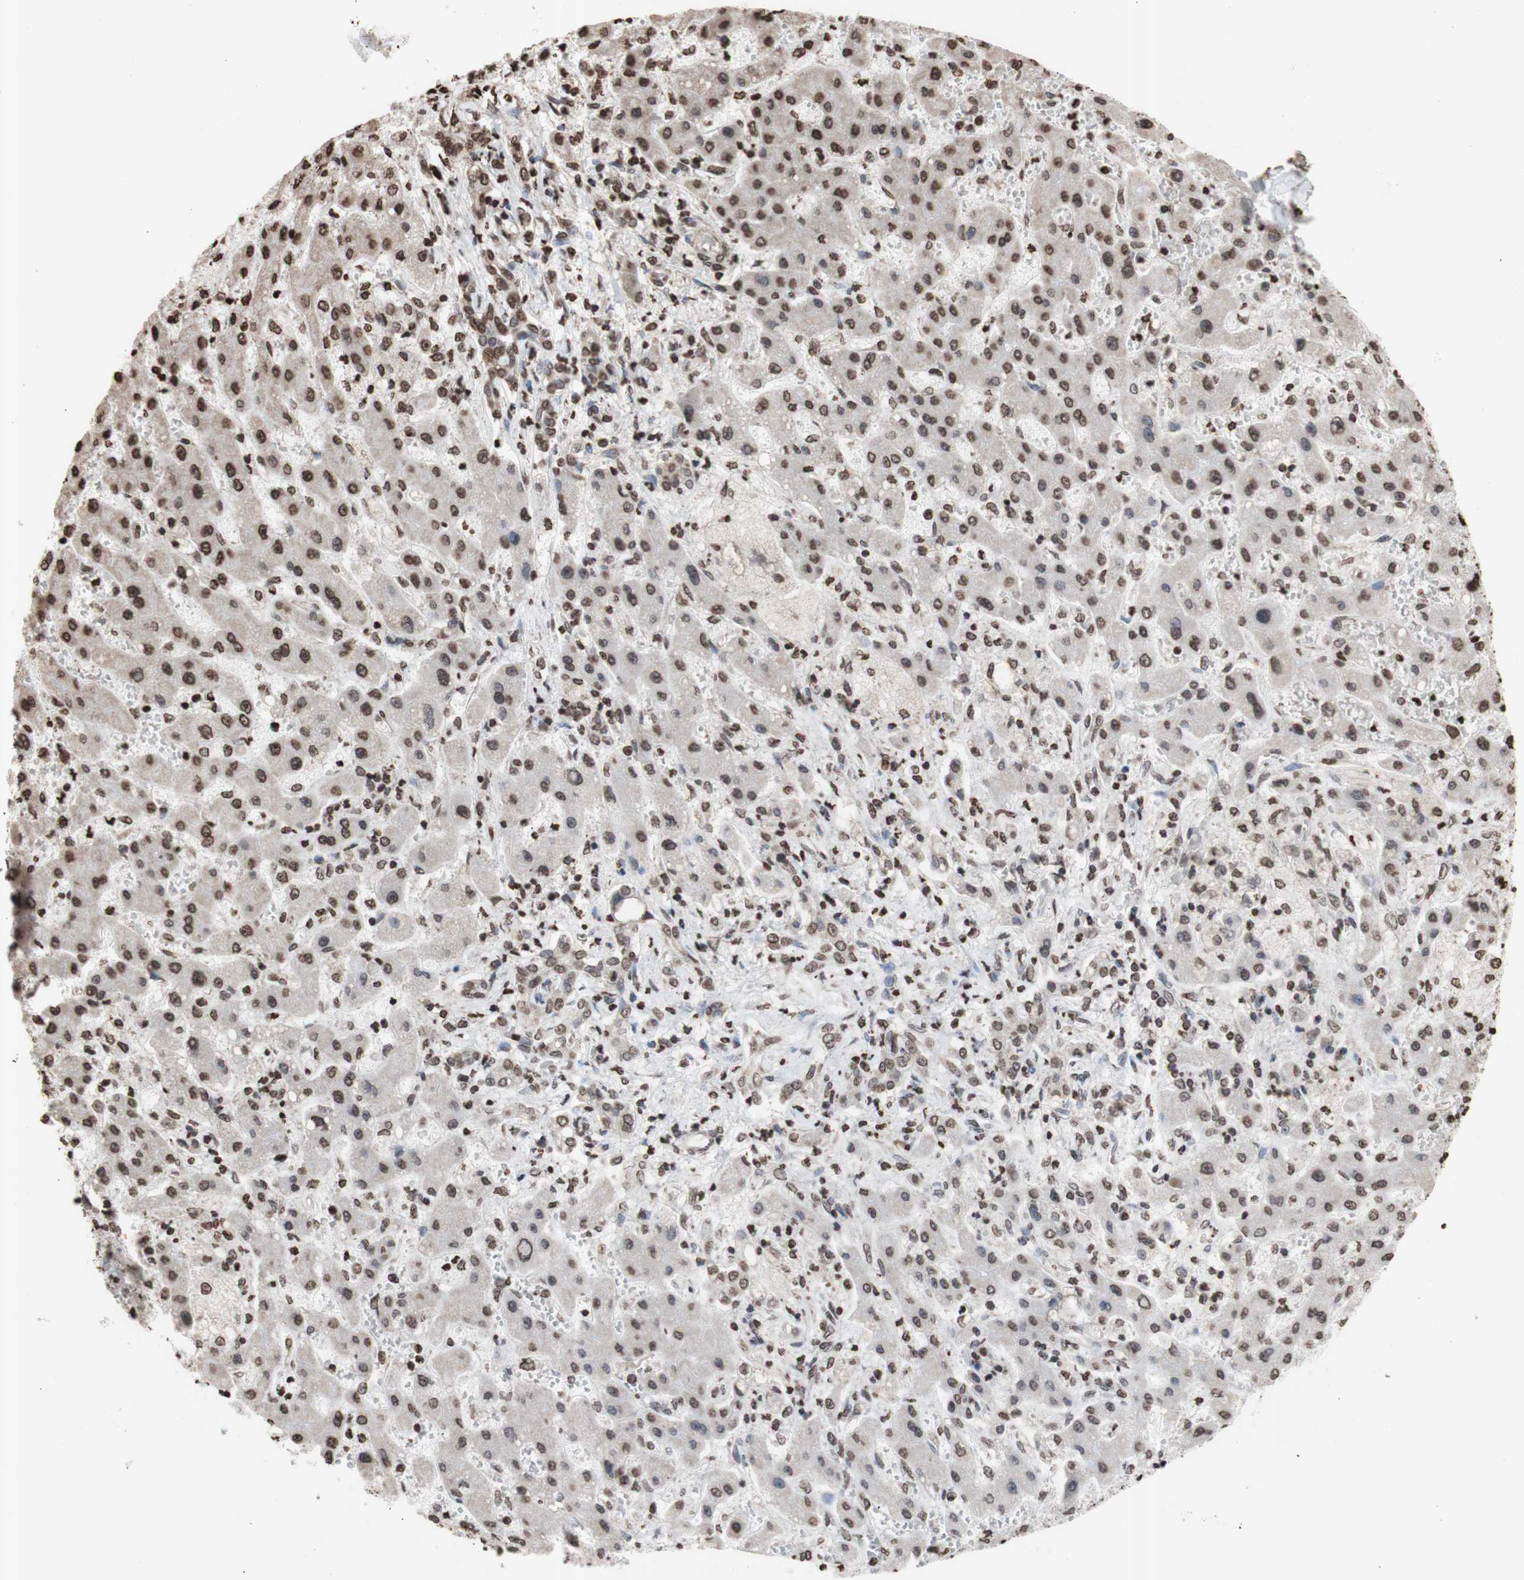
{"staining": {"intensity": "moderate", "quantity": "25%-75%", "location": "nuclear"}, "tissue": "liver cancer", "cell_type": "Tumor cells", "image_type": "cancer", "snomed": [{"axis": "morphology", "description": "Cholangiocarcinoma"}, {"axis": "topography", "description": "Liver"}], "caption": "High-power microscopy captured an IHC image of cholangiocarcinoma (liver), revealing moderate nuclear positivity in approximately 25%-75% of tumor cells. (DAB (3,3'-diaminobenzidine) IHC with brightfield microscopy, high magnification).", "gene": "SNAI2", "patient": {"sex": "male", "age": 50}}